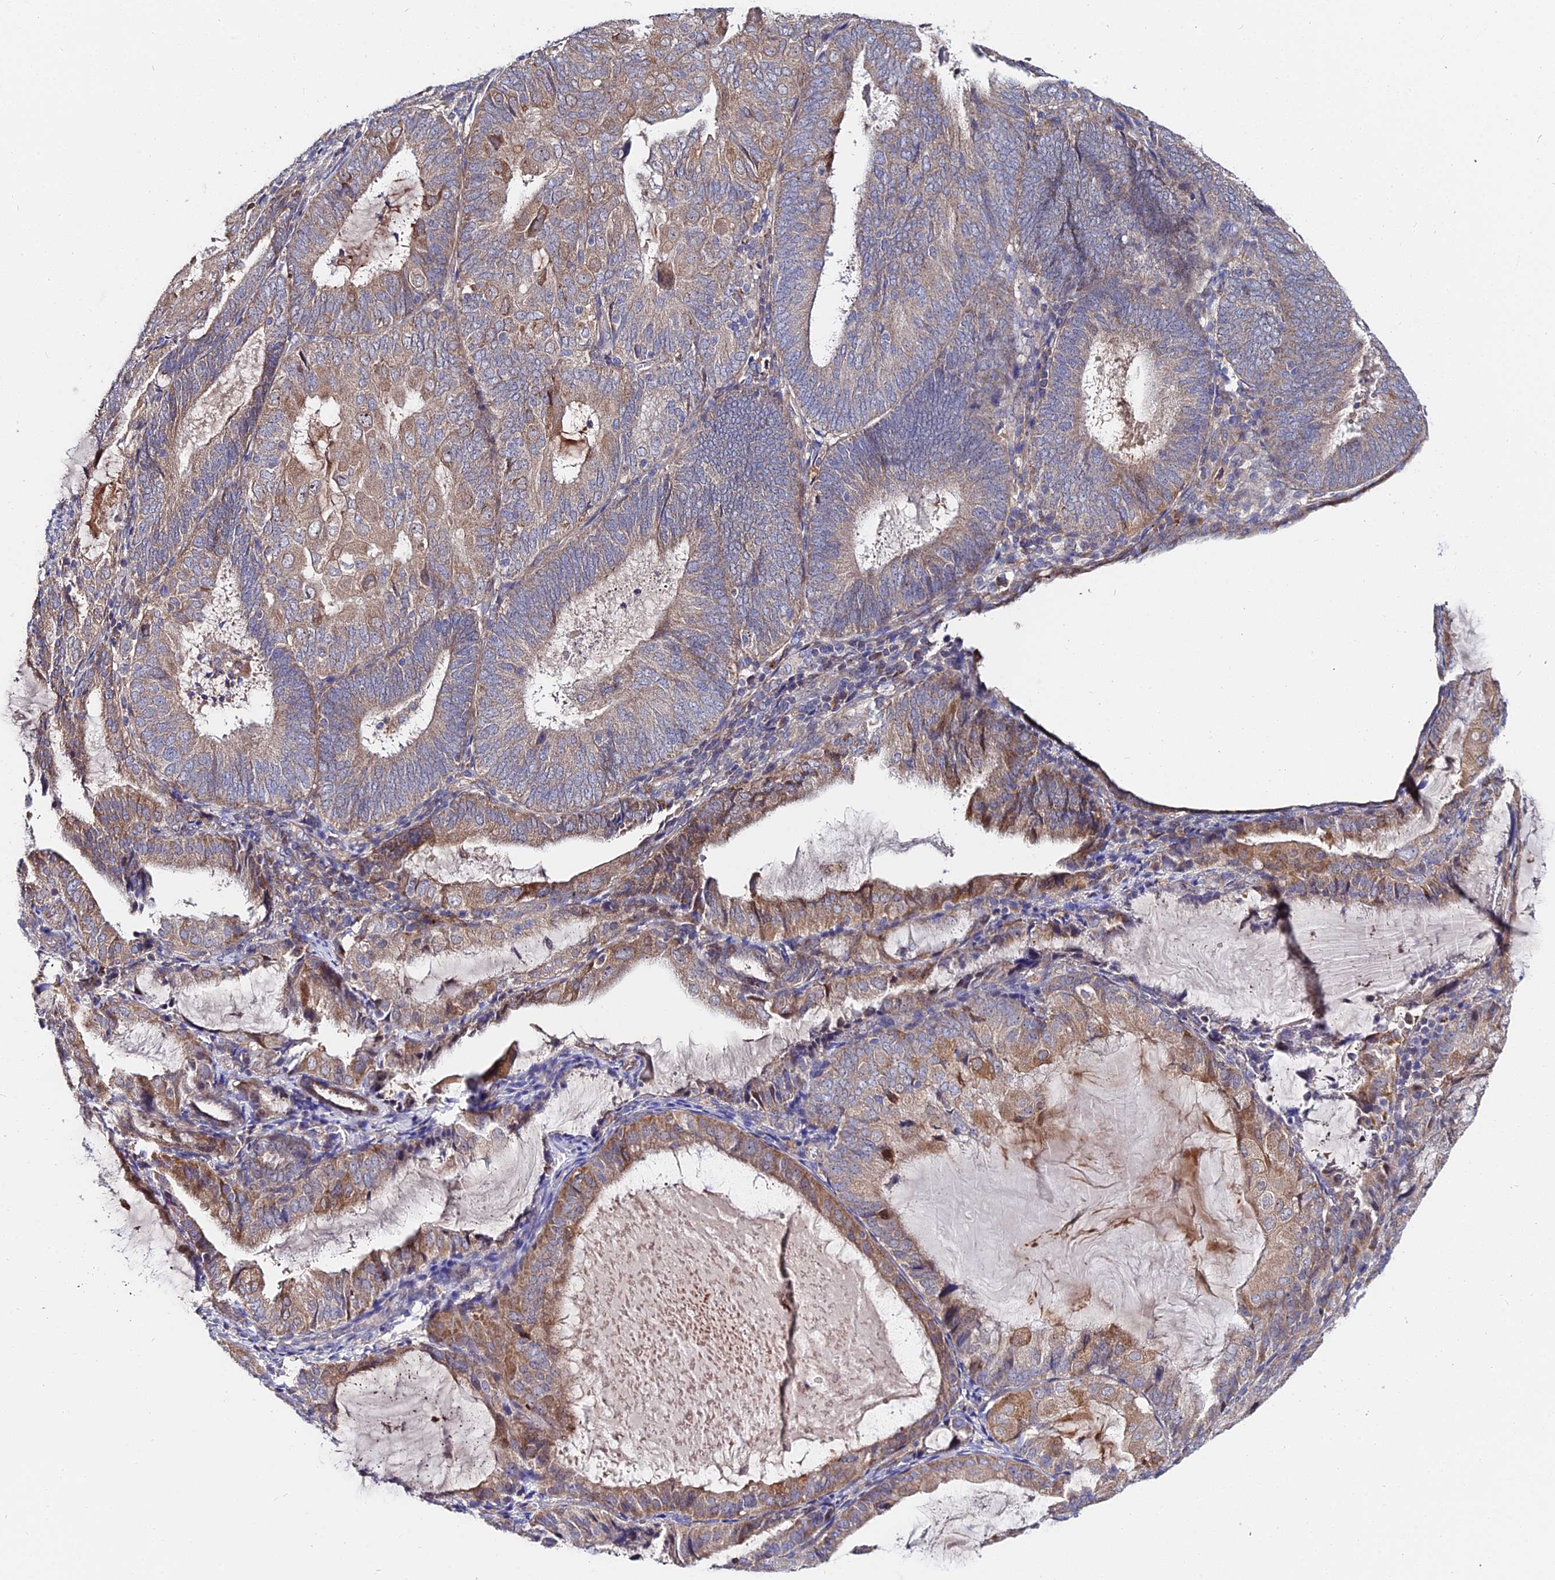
{"staining": {"intensity": "moderate", "quantity": "25%-75%", "location": "cytoplasmic/membranous"}, "tissue": "endometrial cancer", "cell_type": "Tumor cells", "image_type": "cancer", "snomed": [{"axis": "morphology", "description": "Adenocarcinoma, NOS"}, {"axis": "topography", "description": "Endometrium"}], "caption": "Immunohistochemistry (IHC) micrograph of human endometrial cancer (adenocarcinoma) stained for a protein (brown), which exhibits medium levels of moderate cytoplasmic/membranous staining in approximately 25%-75% of tumor cells.", "gene": "CDC37L1", "patient": {"sex": "female", "age": 81}}